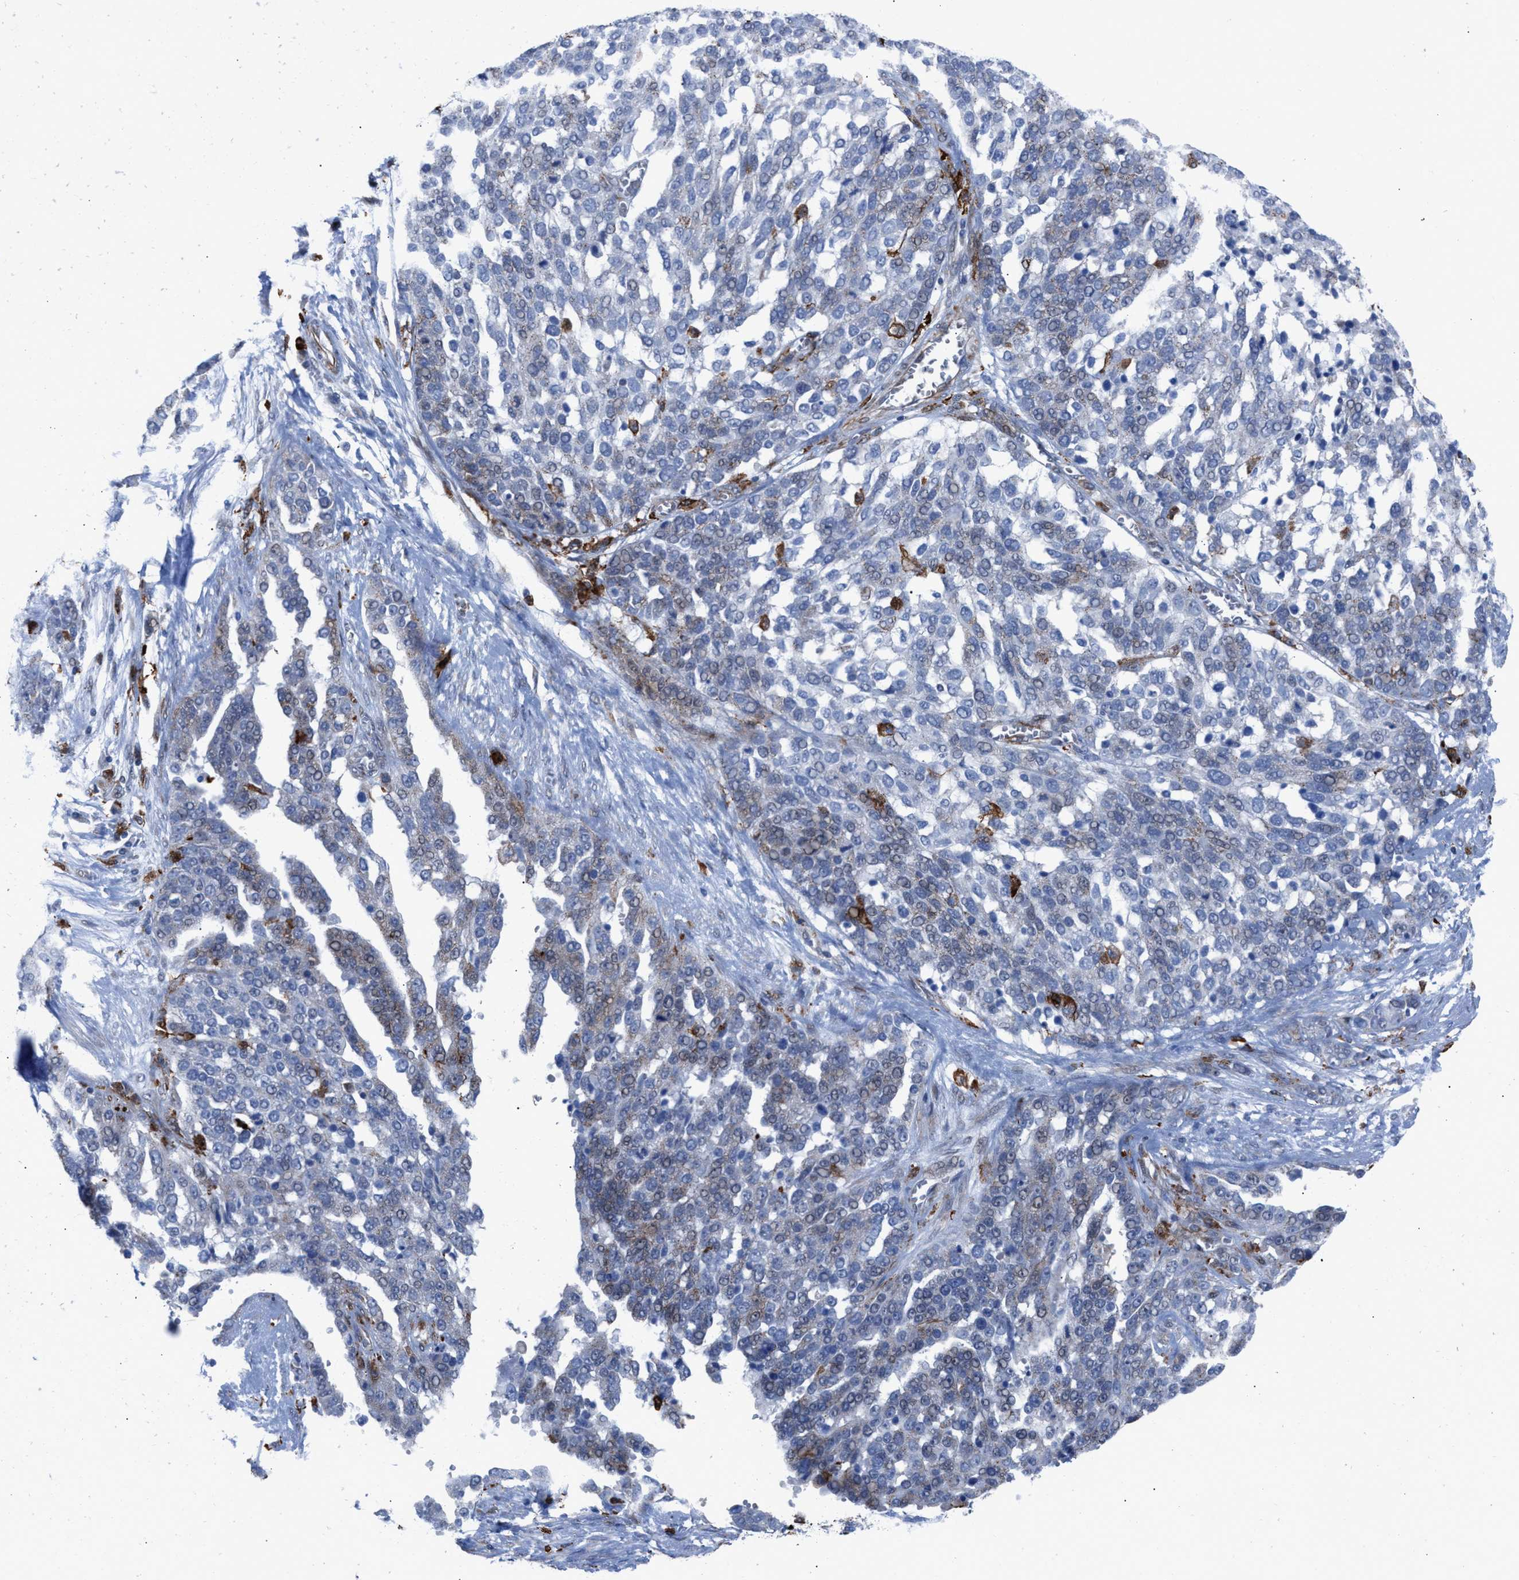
{"staining": {"intensity": "negative", "quantity": "none", "location": "none"}, "tissue": "ovarian cancer", "cell_type": "Tumor cells", "image_type": "cancer", "snomed": [{"axis": "morphology", "description": "Cystadenocarcinoma, serous, NOS"}, {"axis": "topography", "description": "Ovary"}], "caption": "Protein analysis of ovarian serous cystadenocarcinoma reveals no significant staining in tumor cells.", "gene": "SLC47A1", "patient": {"sex": "female", "age": 44}}